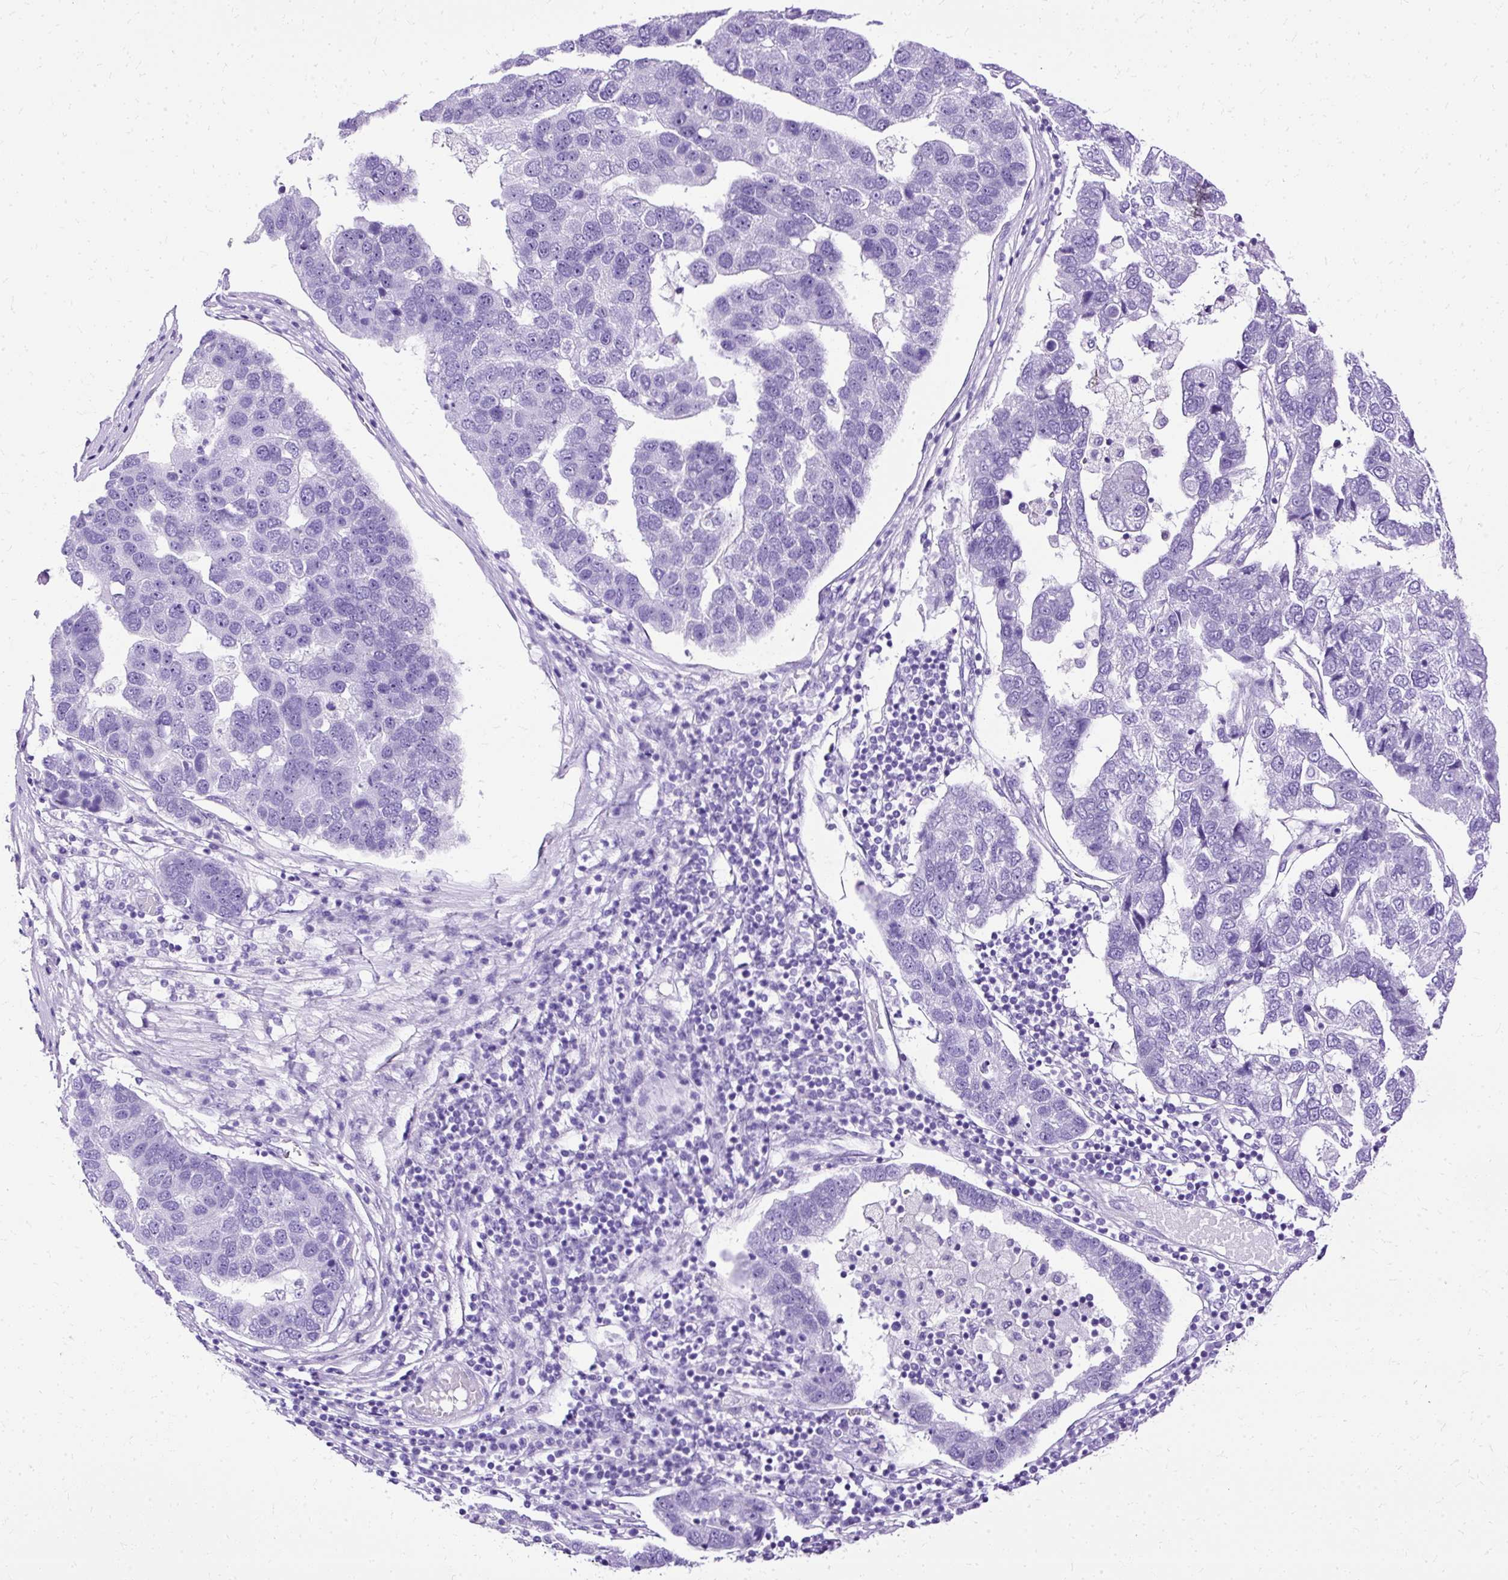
{"staining": {"intensity": "negative", "quantity": "none", "location": "none"}, "tissue": "pancreatic cancer", "cell_type": "Tumor cells", "image_type": "cancer", "snomed": [{"axis": "morphology", "description": "Adenocarcinoma, NOS"}, {"axis": "topography", "description": "Pancreas"}], "caption": "IHC micrograph of adenocarcinoma (pancreatic) stained for a protein (brown), which displays no positivity in tumor cells.", "gene": "SLC8A2", "patient": {"sex": "female", "age": 61}}